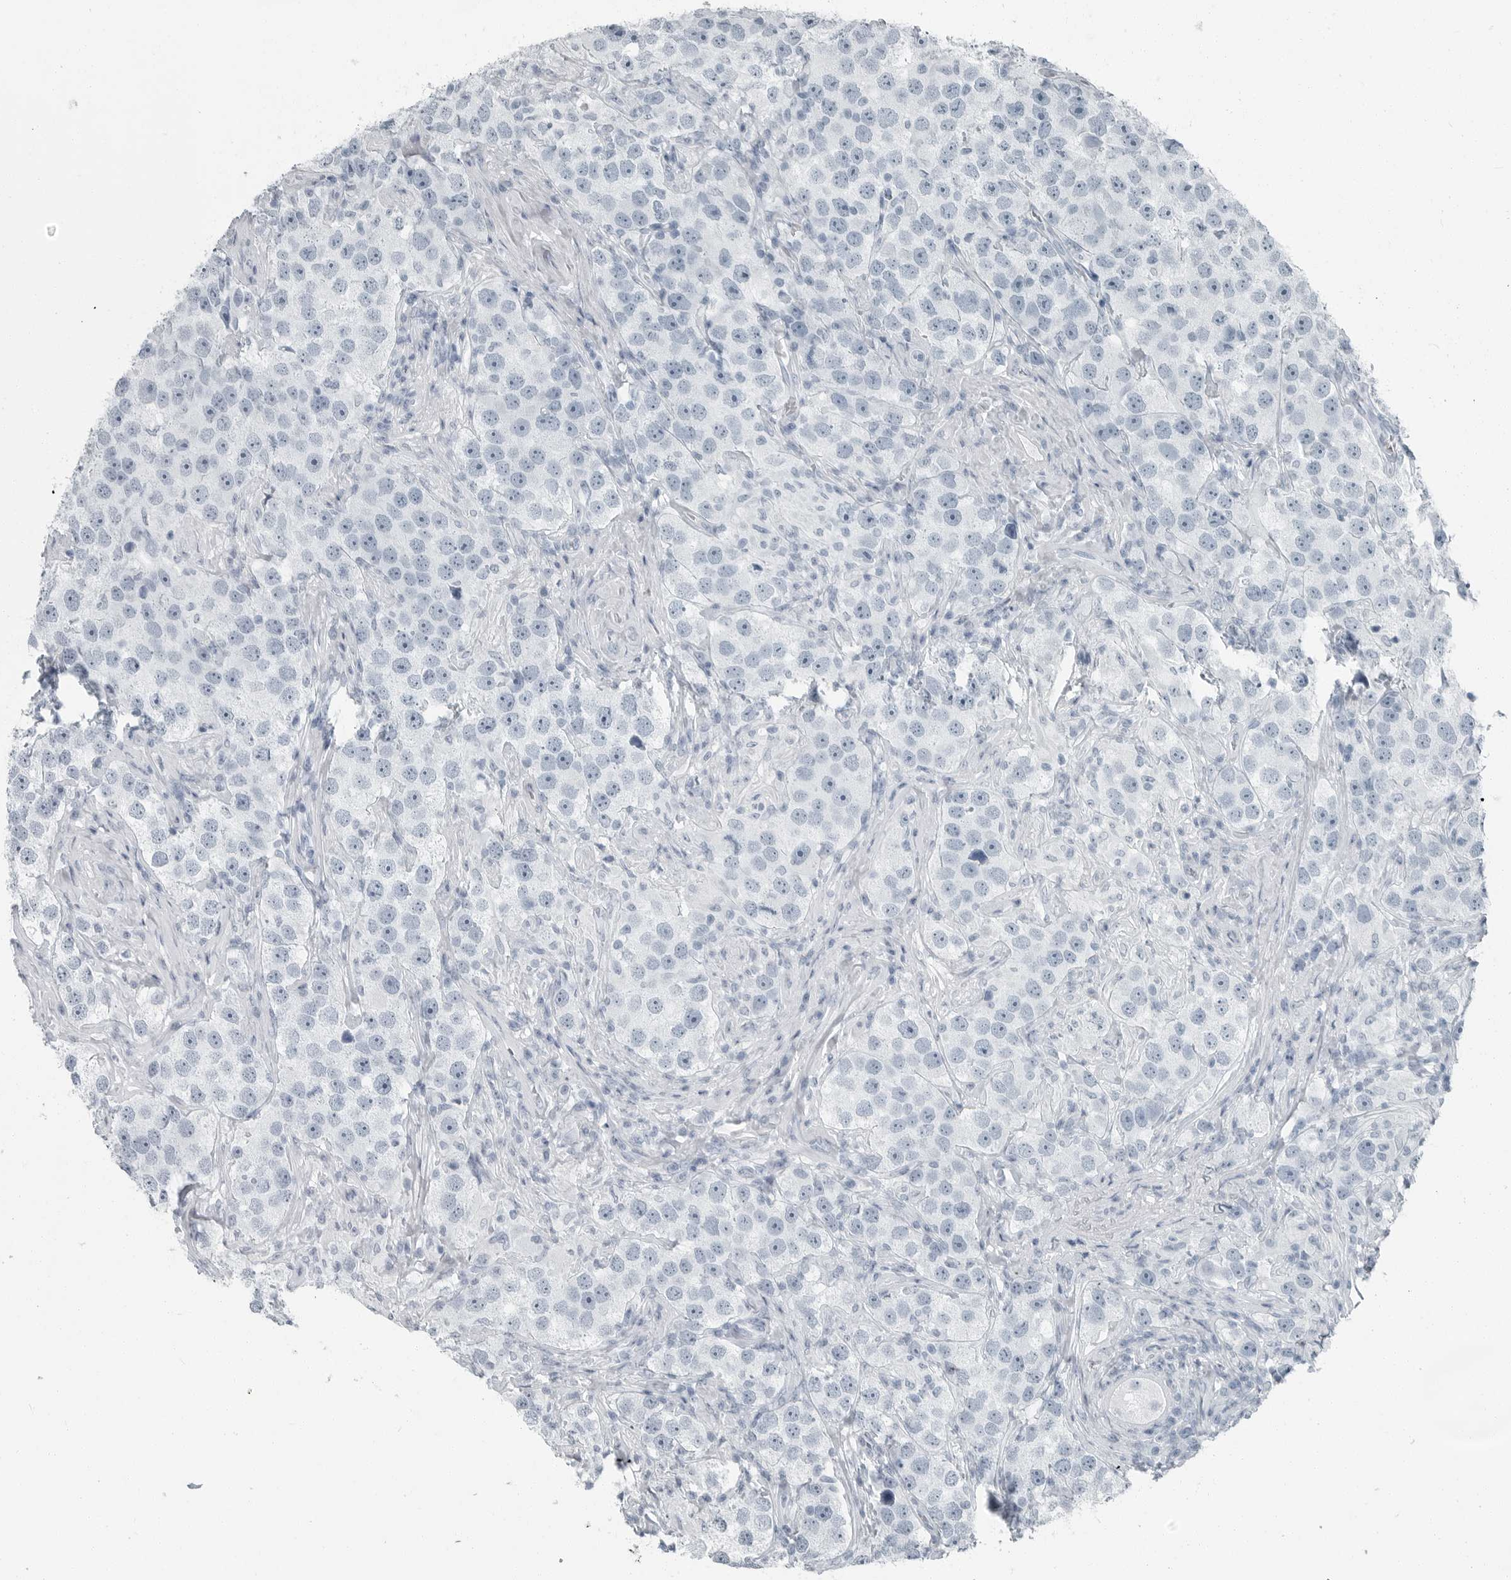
{"staining": {"intensity": "negative", "quantity": "none", "location": "none"}, "tissue": "testis cancer", "cell_type": "Tumor cells", "image_type": "cancer", "snomed": [{"axis": "morphology", "description": "Seminoma, NOS"}, {"axis": "topography", "description": "Testis"}], "caption": "Immunohistochemistry micrograph of testis seminoma stained for a protein (brown), which demonstrates no positivity in tumor cells. (DAB (3,3'-diaminobenzidine) immunohistochemistry with hematoxylin counter stain).", "gene": "FABP6", "patient": {"sex": "male", "age": 49}}